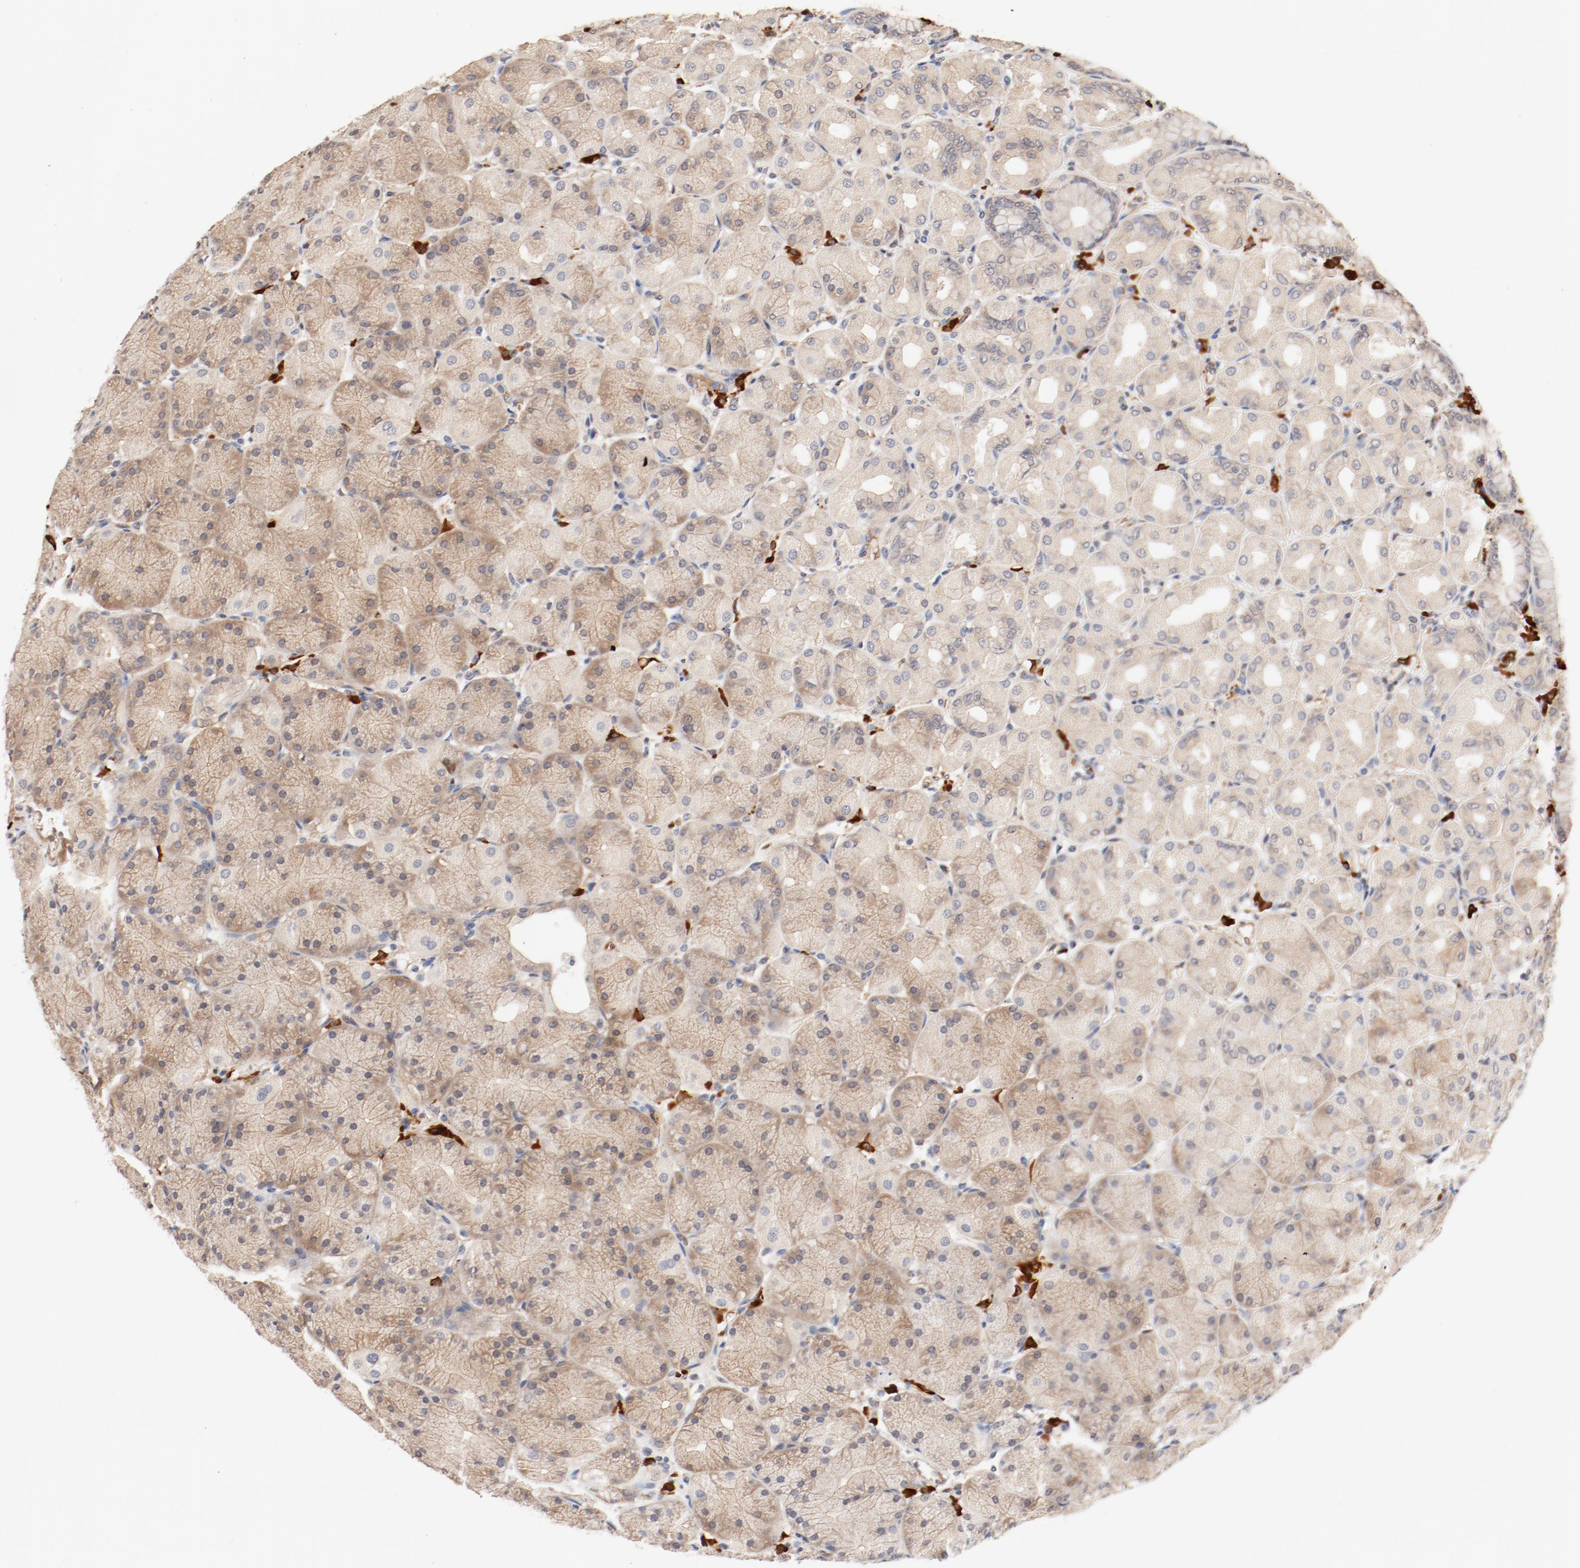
{"staining": {"intensity": "weak", "quantity": ">75%", "location": "cytoplasmic/membranous"}, "tissue": "stomach", "cell_type": "Glandular cells", "image_type": "normal", "snomed": [{"axis": "morphology", "description": "Normal tissue, NOS"}, {"axis": "topography", "description": "Stomach, upper"}], "caption": "High-power microscopy captured an immunohistochemistry (IHC) photomicrograph of unremarkable stomach, revealing weak cytoplasmic/membranous staining in about >75% of glandular cells.", "gene": "UBE2J1", "patient": {"sex": "female", "age": 56}}